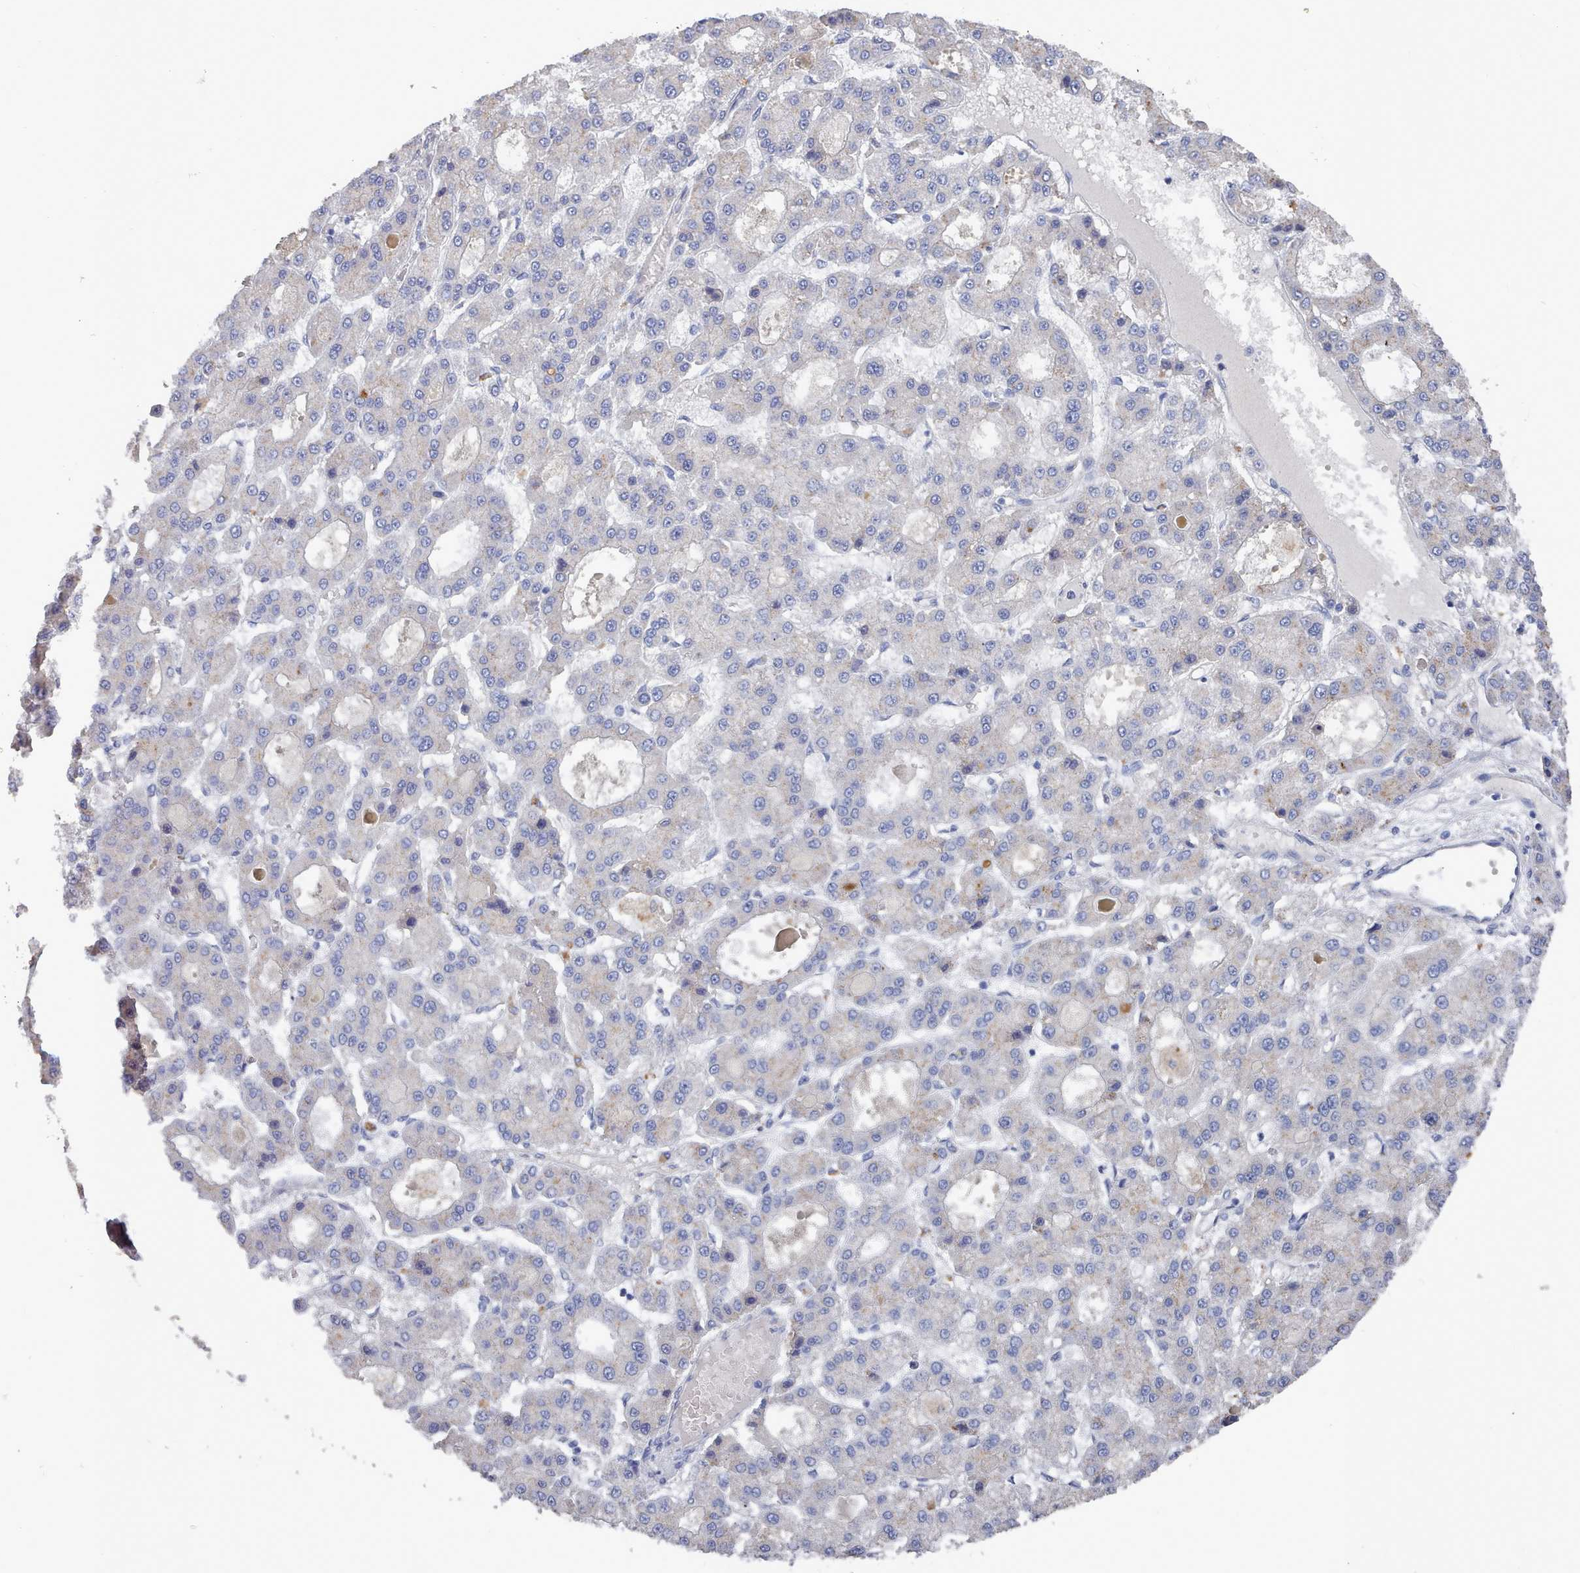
{"staining": {"intensity": "negative", "quantity": "none", "location": "none"}, "tissue": "liver cancer", "cell_type": "Tumor cells", "image_type": "cancer", "snomed": [{"axis": "morphology", "description": "Carcinoma, Hepatocellular, NOS"}, {"axis": "topography", "description": "Liver"}], "caption": "The image shows no staining of tumor cells in hepatocellular carcinoma (liver).", "gene": "ACAD11", "patient": {"sex": "male", "age": 70}}